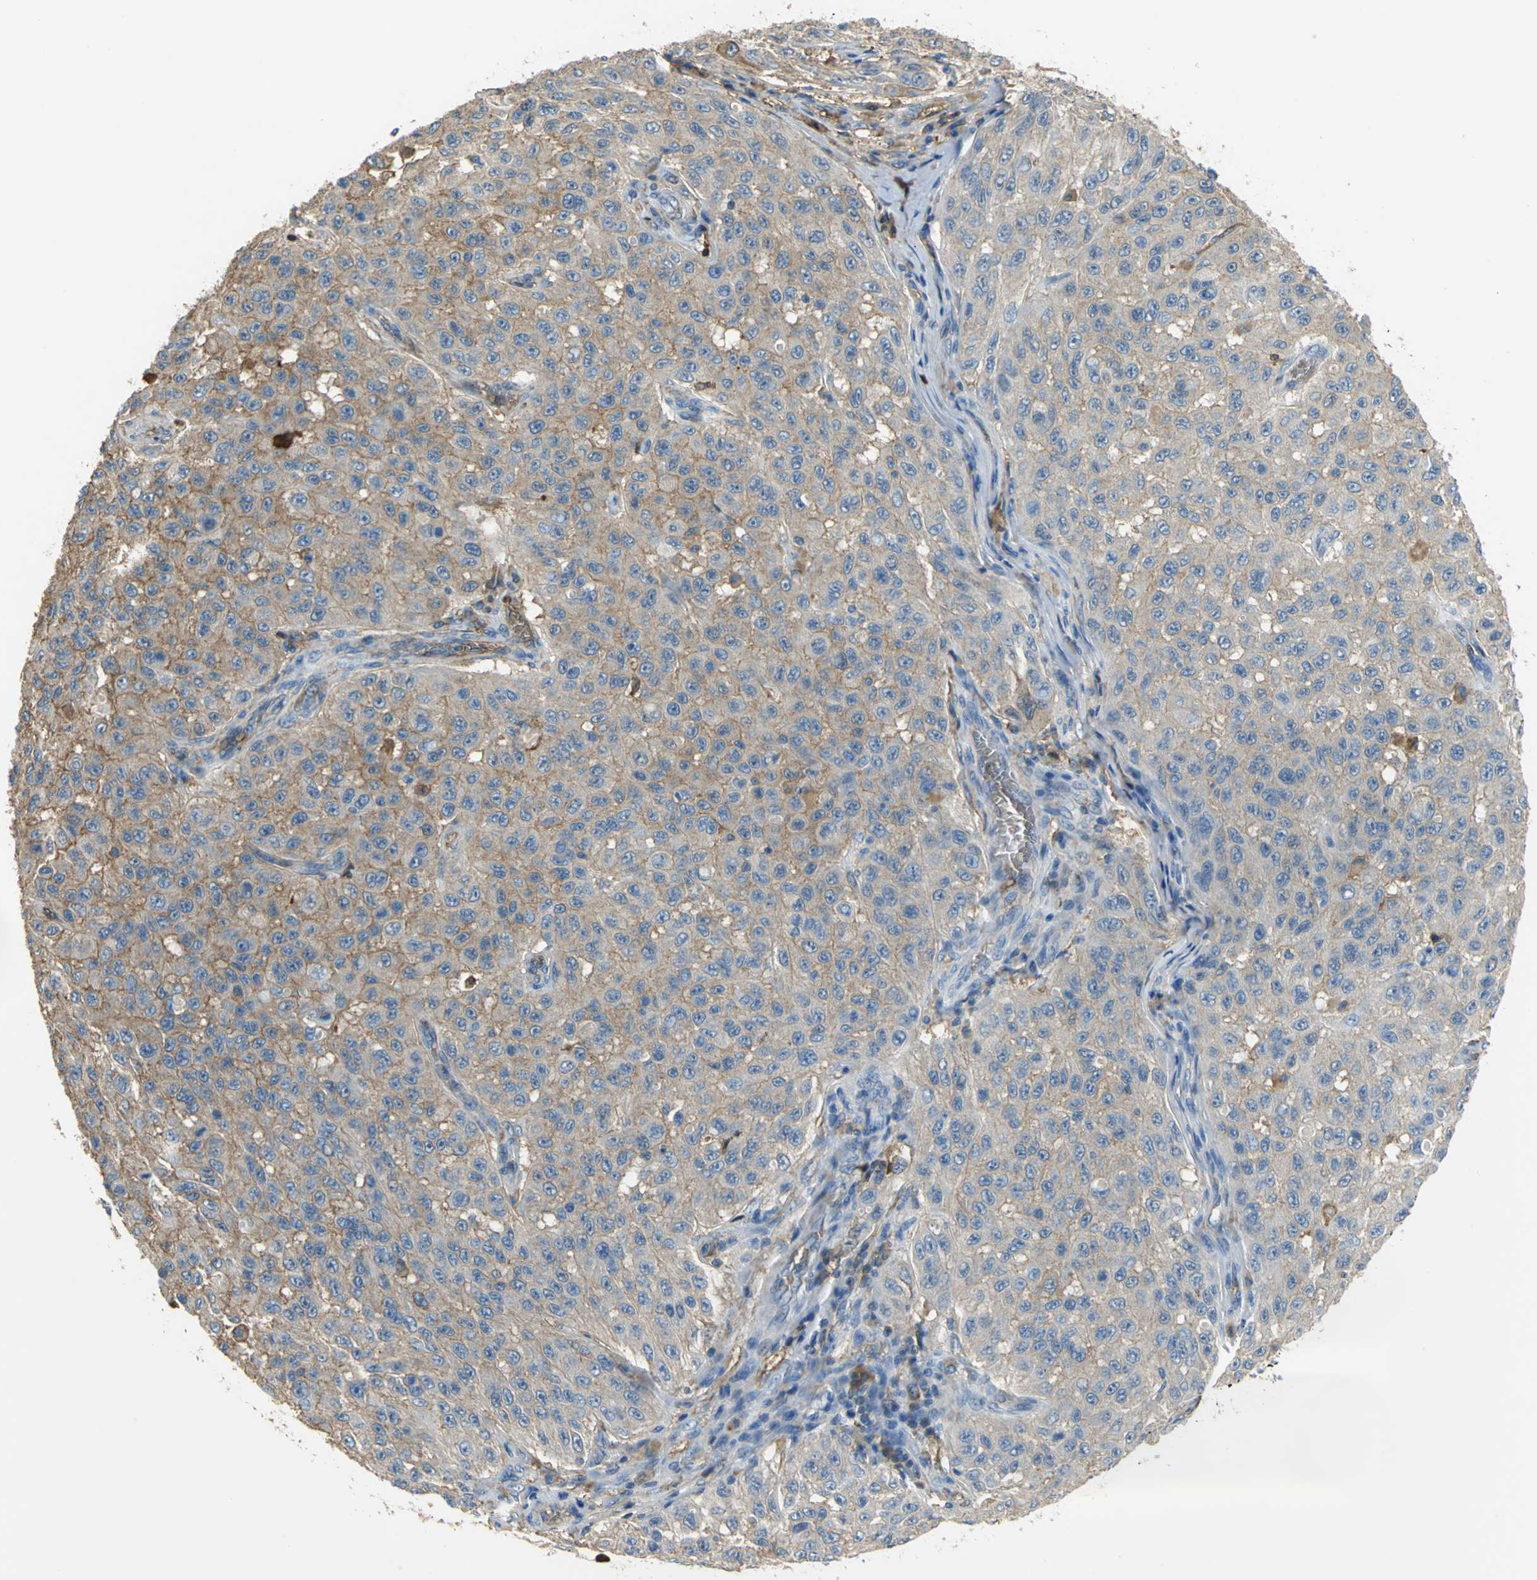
{"staining": {"intensity": "moderate", "quantity": ">75%", "location": "cytoplasmic/membranous"}, "tissue": "melanoma", "cell_type": "Tumor cells", "image_type": "cancer", "snomed": [{"axis": "morphology", "description": "Malignant melanoma, NOS"}, {"axis": "topography", "description": "Skin"}], "caption": "Tumor cells display moderate cytoplasmic/membranous positivity in approximately >75% of cells in malignant melanoma.", "gene": "GYG2", "patient": {"sex": "male", "age": 30}}